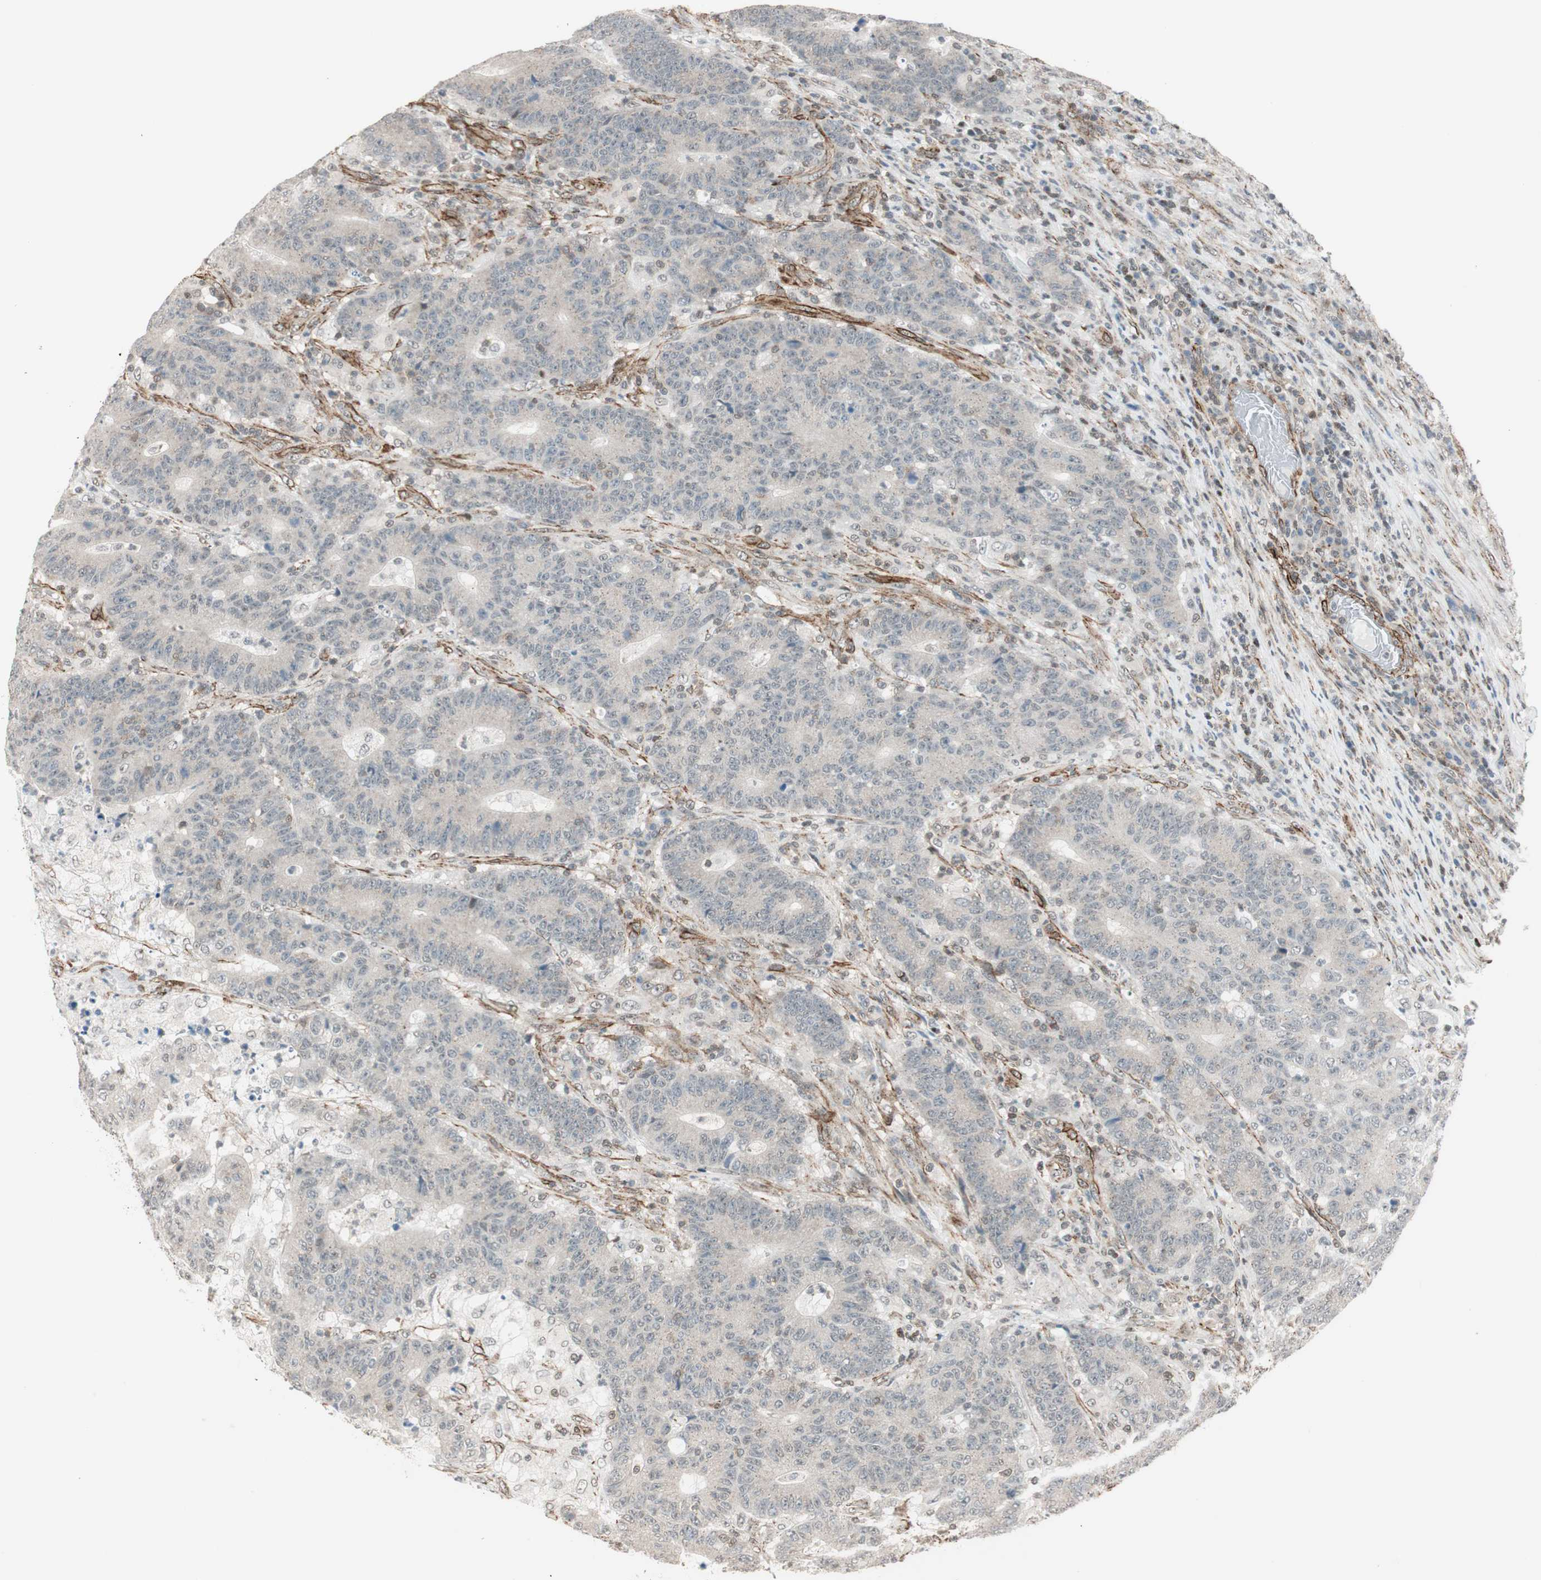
{"staining": {"intensity": "negative", "quantity": "none", "location": "none"}, "tissue": "colorectal cancer", "cell_type": "Tumor cells", "image_type": "cancer", "snomed": [{"axis": "morphology", "description": "Normal tissue, NOS"}, {"axis": "morphology", "description": "Adenocarcinoma, NOS"}, {"axis": "topography", "description": "Colon"}], "caption": "Immunohistochemistry of human adenocarcinoma (colorectal) displays no positivity in tumor cells.", "gene": "CDK19", "patient": {"sex": "female", "age": 75}}